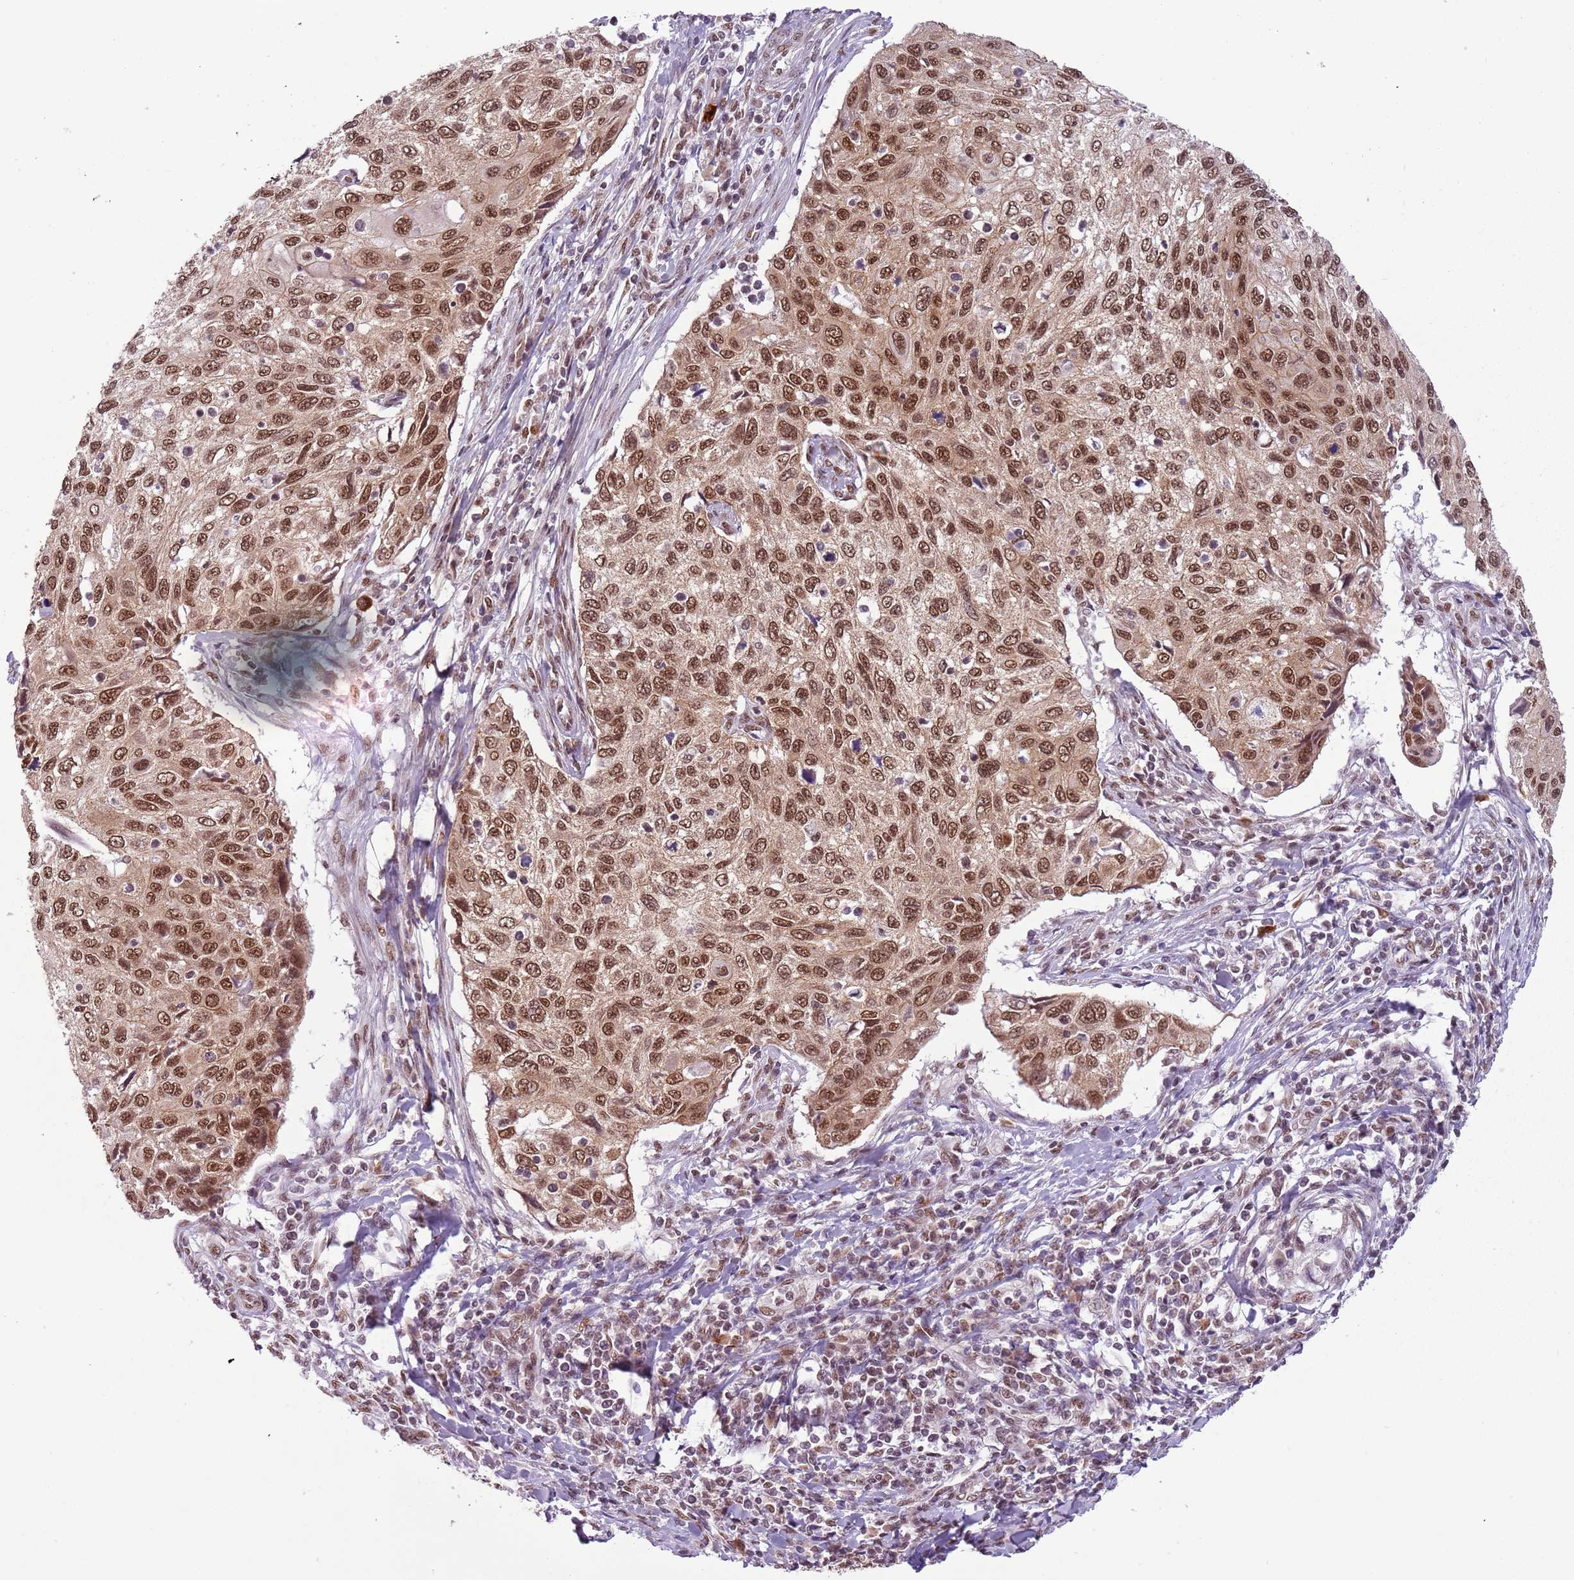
{"staining": {"intensity": "moderate", "quantity": ">75%", "location": "nuclear"}, "tissue": "cervical cancer", "cell_type": "Tumor cells", "image_type": "cancer", "snomed": [{"axis": "morphology", "description": "Squamous cell carcinoma, NOS"}, {"axis": "topography", "description": "Cervix"}], "caption": "Immunohistochemical staining of human cervical cancer shows medium levels of moderate nuclear protein positivity in approximately >75% of tumor cells.", "gene": "FAM120AOS", "patient": {"sex": "female", "age": 70}}